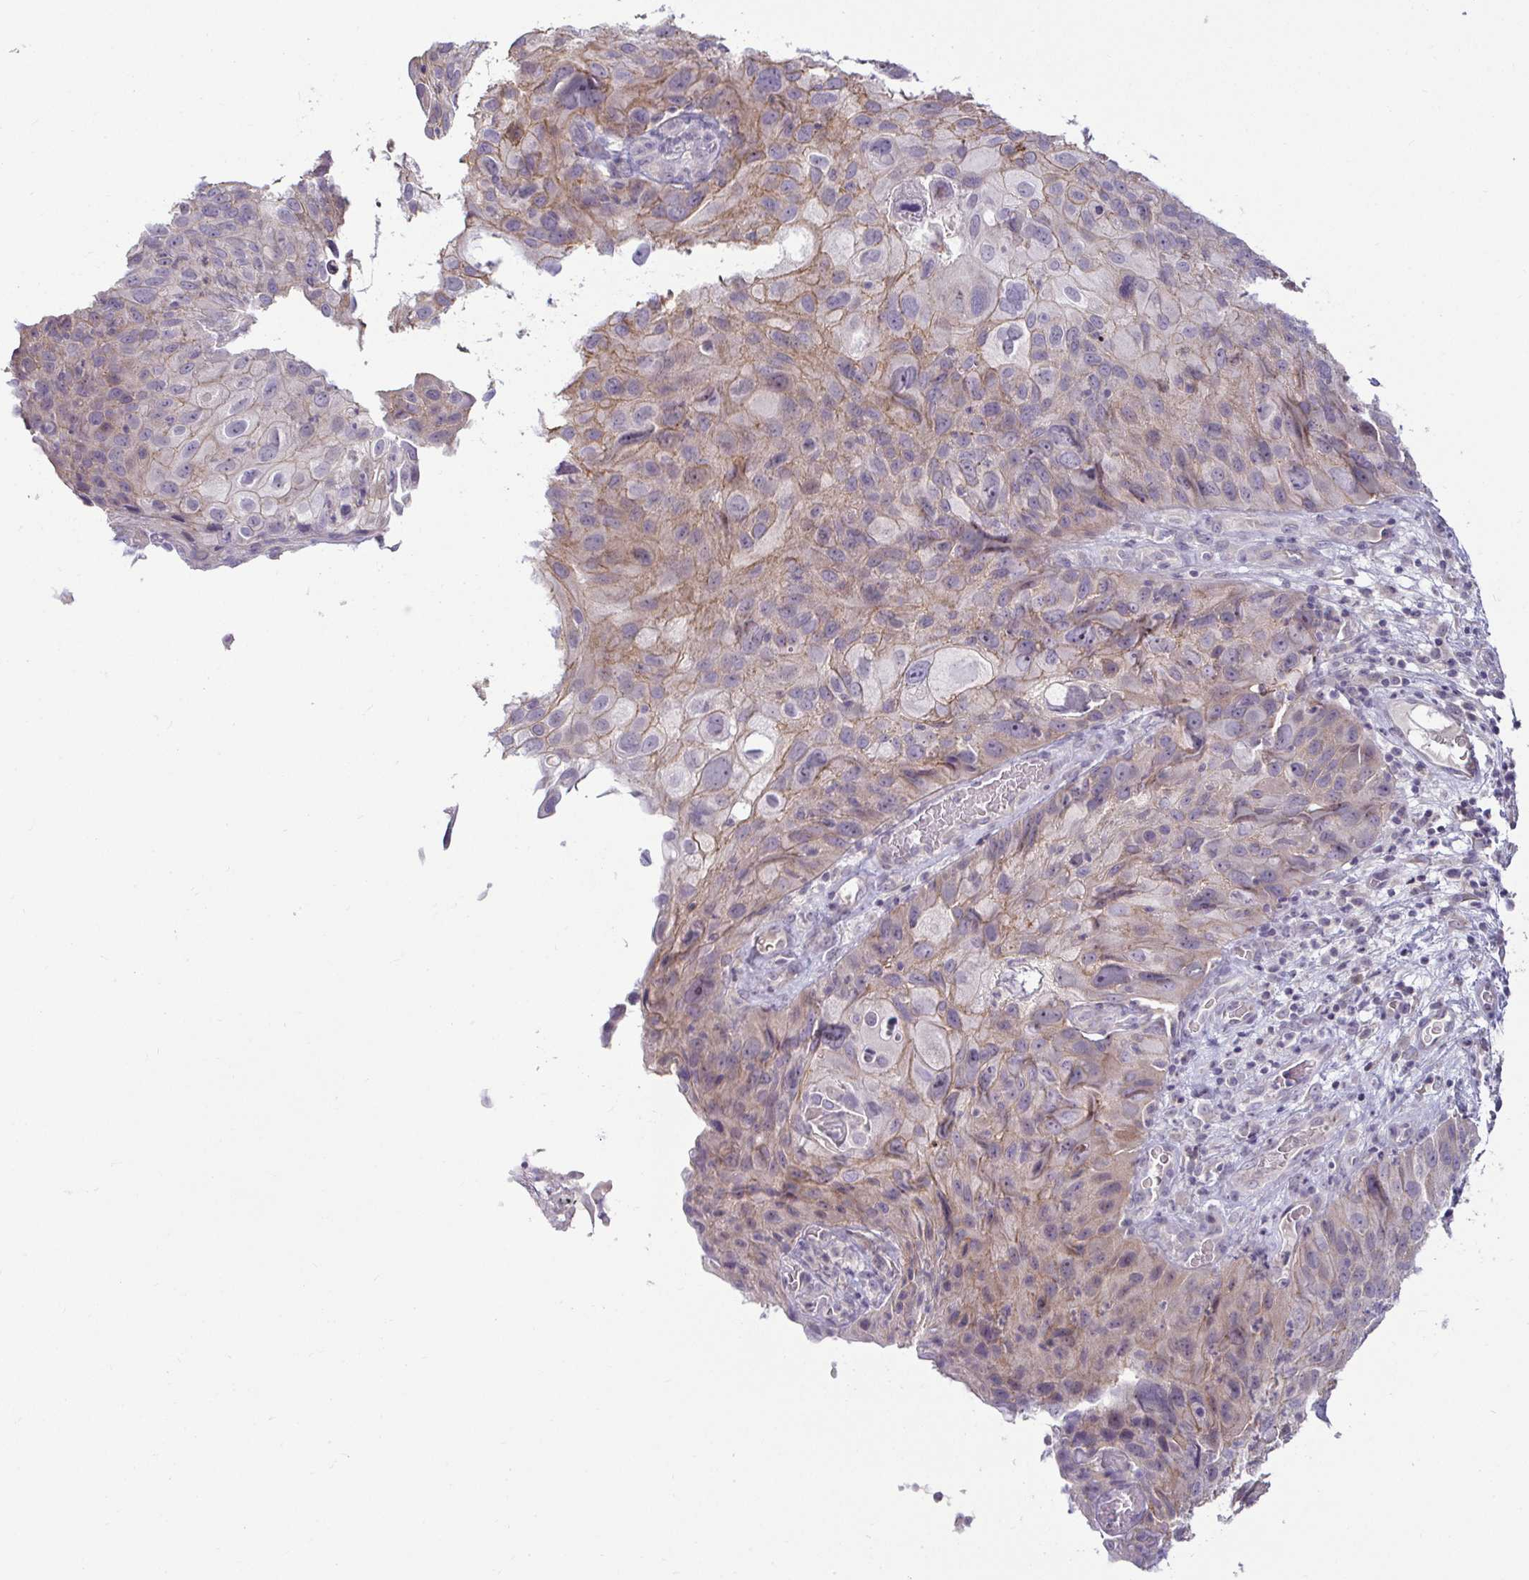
{"staining": {"intensity": "moderate", "quantity": "<25%", "location": "cytoplasmic/membranous"}, "tissue": "skin cancer", "cell_type": "Tumor cells", "image_type": "cancer", "snomed": [{"axis": "morphology", "description": "Squamous cell carcinoma, NOS"}, {"axis": "topography", "description": "Skin"}], "caption": "Human skin cancer stained with a protein marker displays moderate staining in tumor cells.", "gene": "GSTM1", "patient": {"sex": "male", "age": 87}}